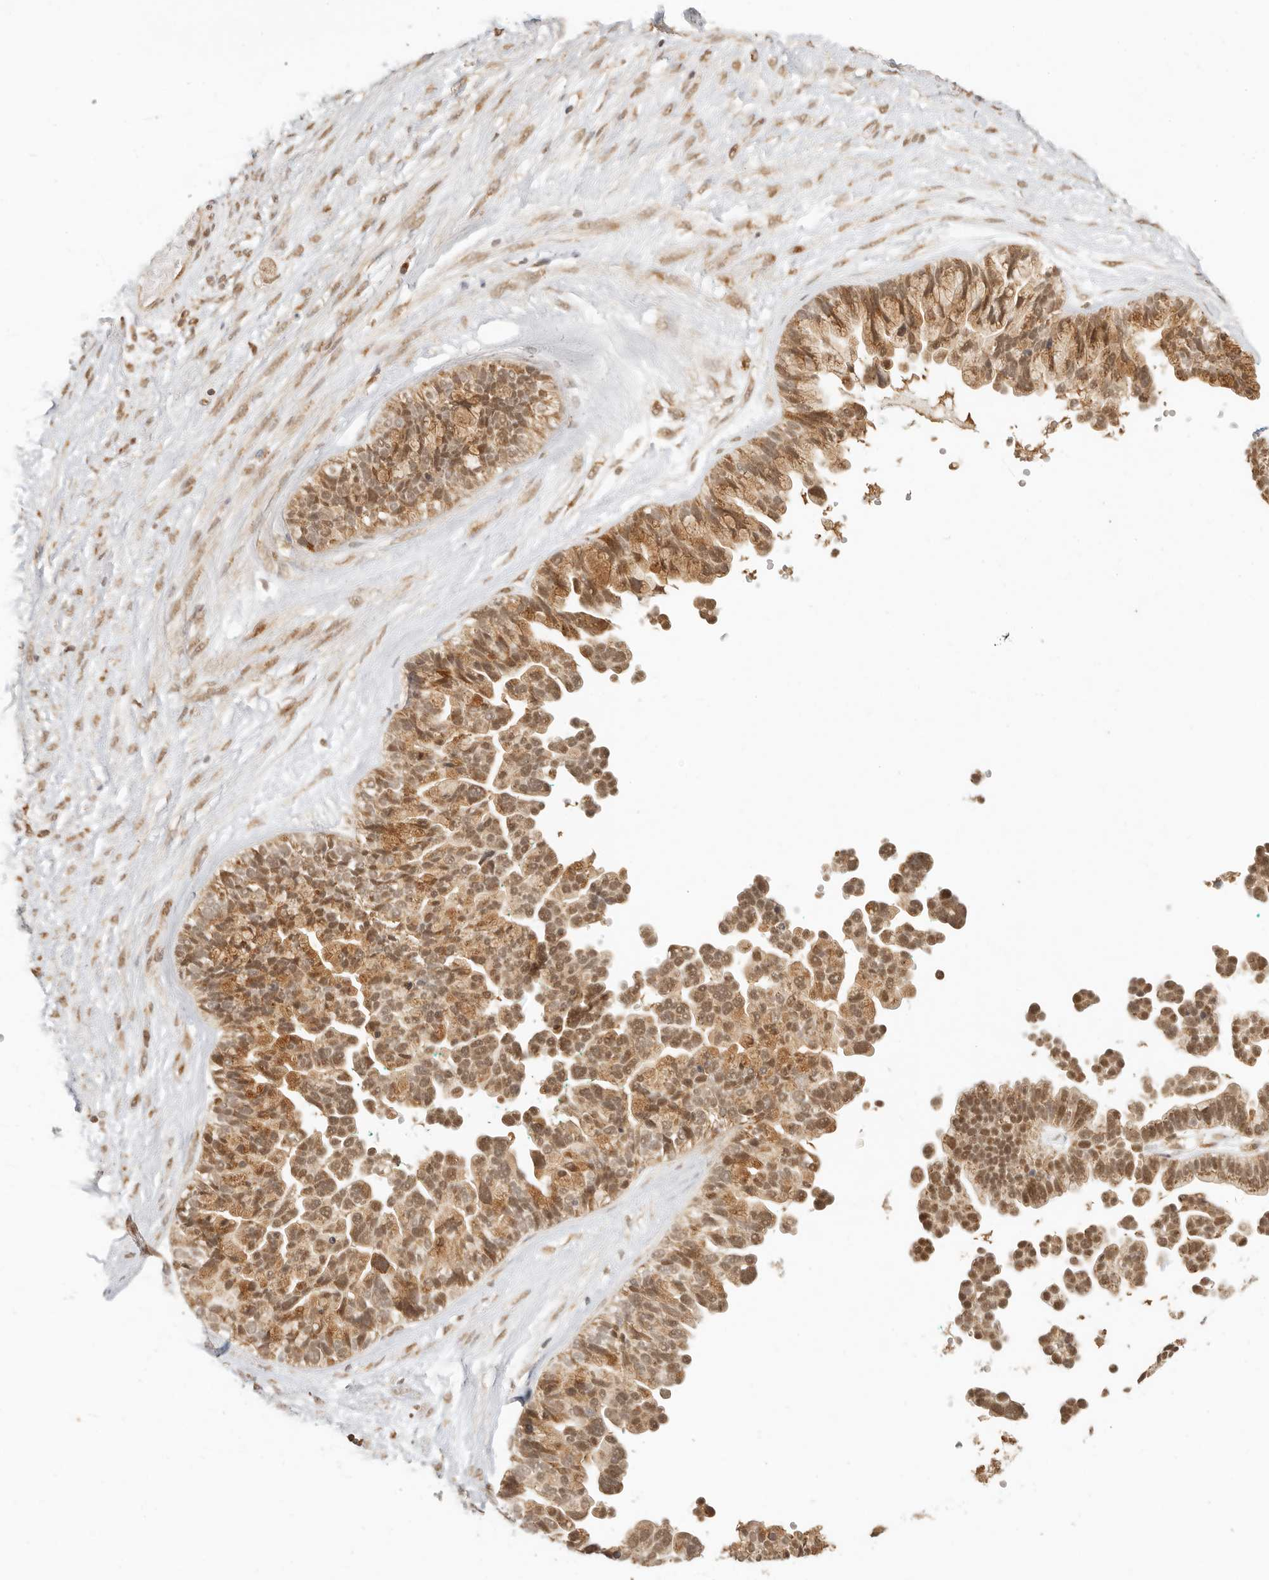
{"staining": {"intensity": "moderate", "quantity": ">75%", "location": "cytoplasmic/membranous,nuclear"}, "tissue": "ovarian cancer", "cell_type": "Tumor cells", "image_type": "cancer", "snomed": [{"axis": "morphology", "description": "Cystadenocarcinoma, serous, NOS"}, {"axis": "topography", "description": "Ovary"}], "caption": "Moderate cytoplasmic/membranous and nuclear protein staining is present in about >75% of tumor cells in ovarian serous cystadenocarcinoma.", "gene": "INTS11", "patient": {"sex": "female", "age": 56}}